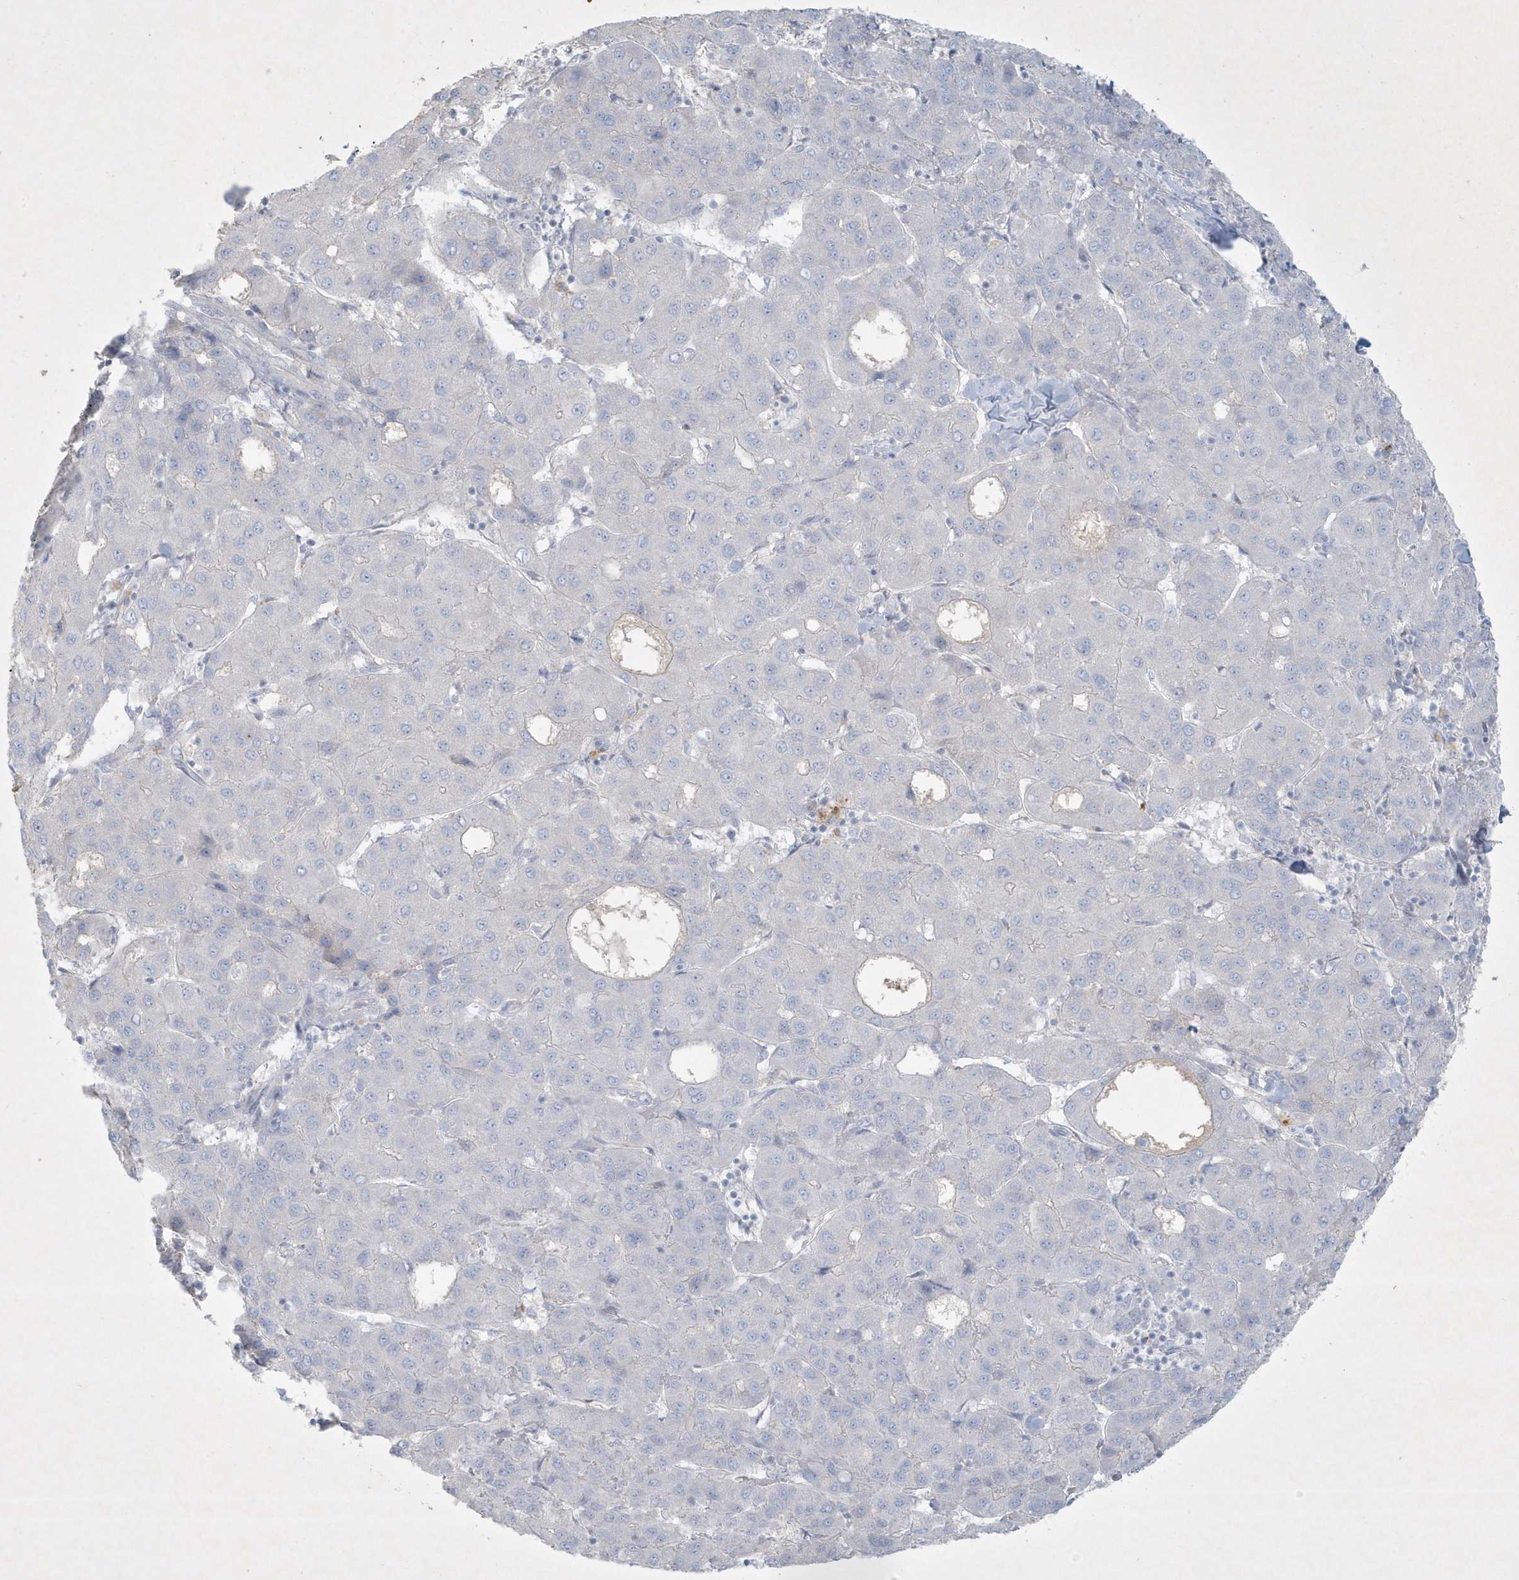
{"staining": {"intensity": "negative", "quantity": "none", "location": "none"}, "tissue": "liver cancer", "cell_type": "Tumor cells", "image_type": "cancer", "snomed": [{"axis": "morphology", "description": "Carcinoma, Hepatocellular, NOS"}, {"axis": "topography", "description": "Liver"}], "caption": "A high-resolution micrograph shows IHC staining of hepatocellular carcinoma (liver), which demonstrates no significant expression in tumor cells.", "gene": "CCDC24", "patient": {"sex": "male", "age": 65}}